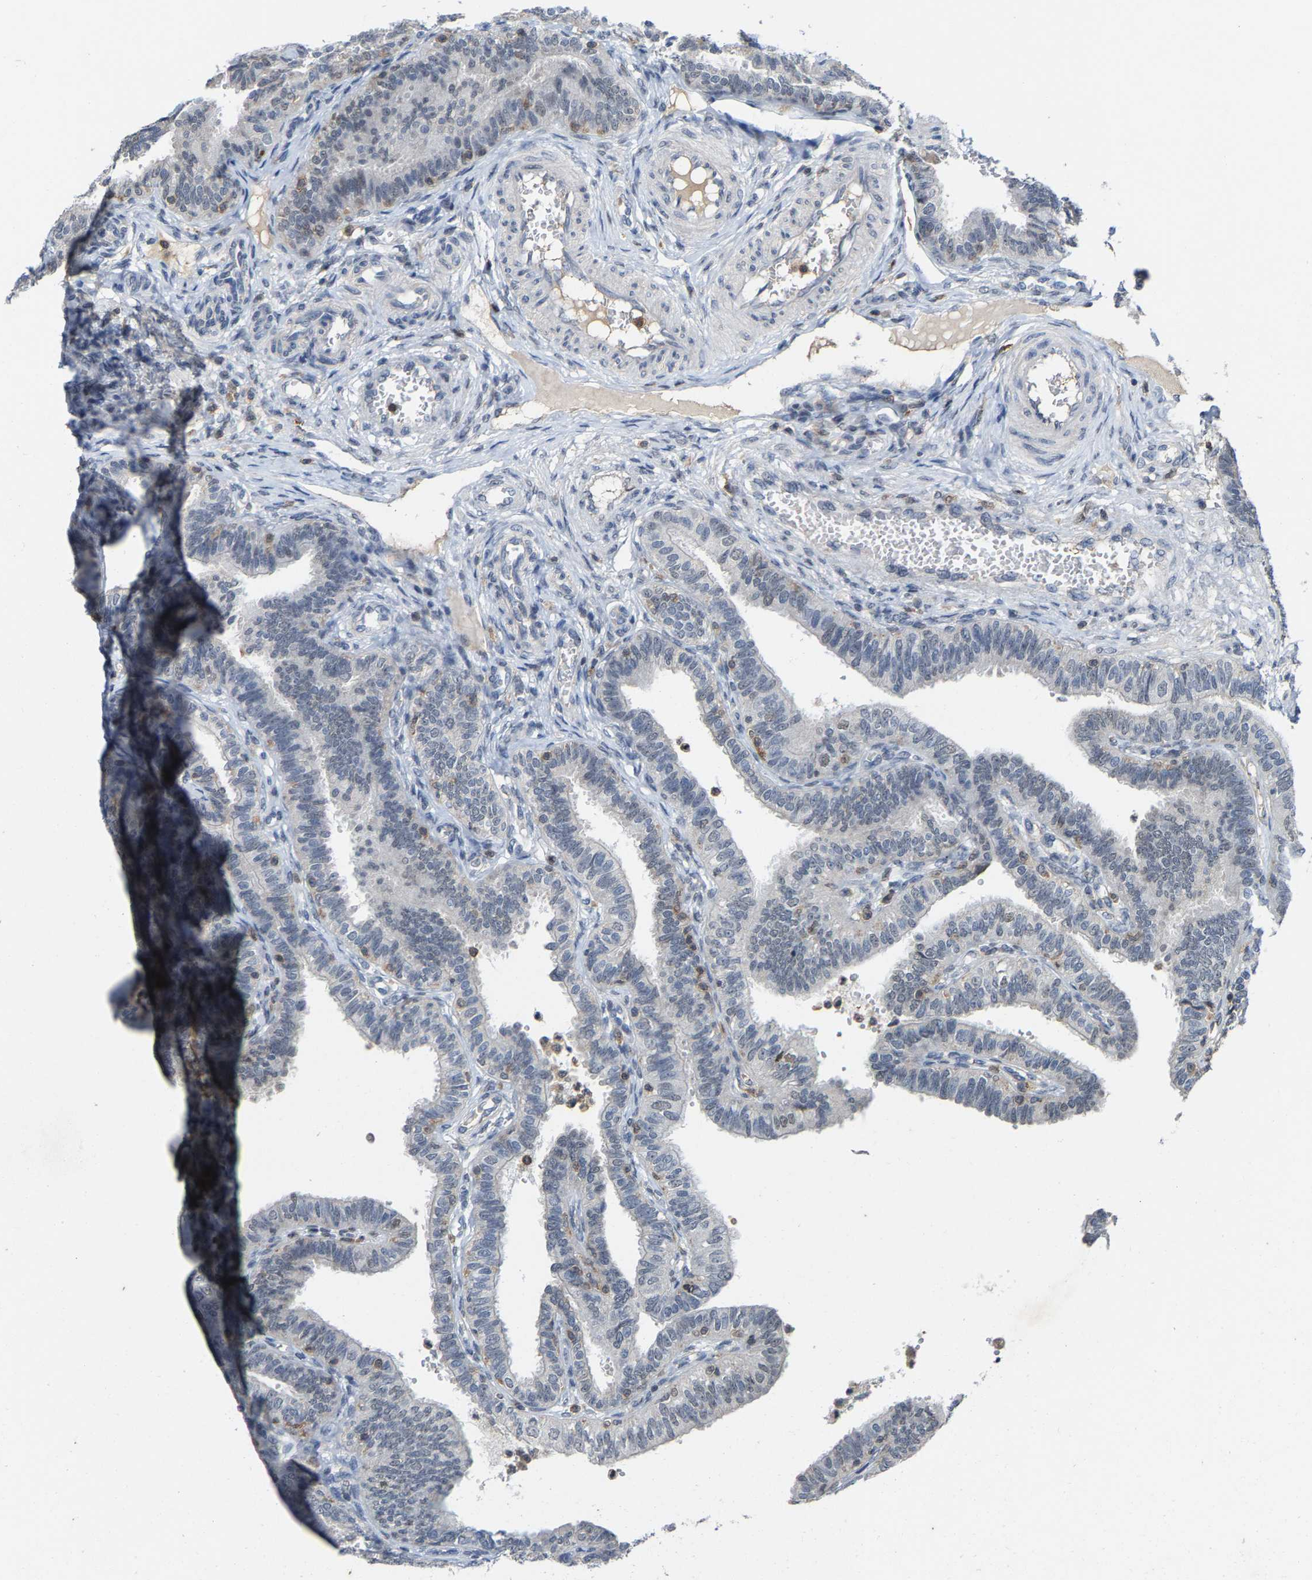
{"staining": {"intensity": "weak", "quantity": "<25%", "location": "nuclear"}, "tissue": "fallopian tube", "cell_type": "Glandular cells", "image_type": "normal", "snomed": [{"axis": "morphology", "description": "Normal tissue, NOS"}, {"axis": "topography", "description": "Fallopian tube"}, {"axis": "topography", "description": "Placenta"}], "caption": "Immunohistochemical staining of normal human fallopian tube demonstrates no significant expression in glandular cells.", "gene": "FGD3", "patient": {"sex": "female", "age": 34}}